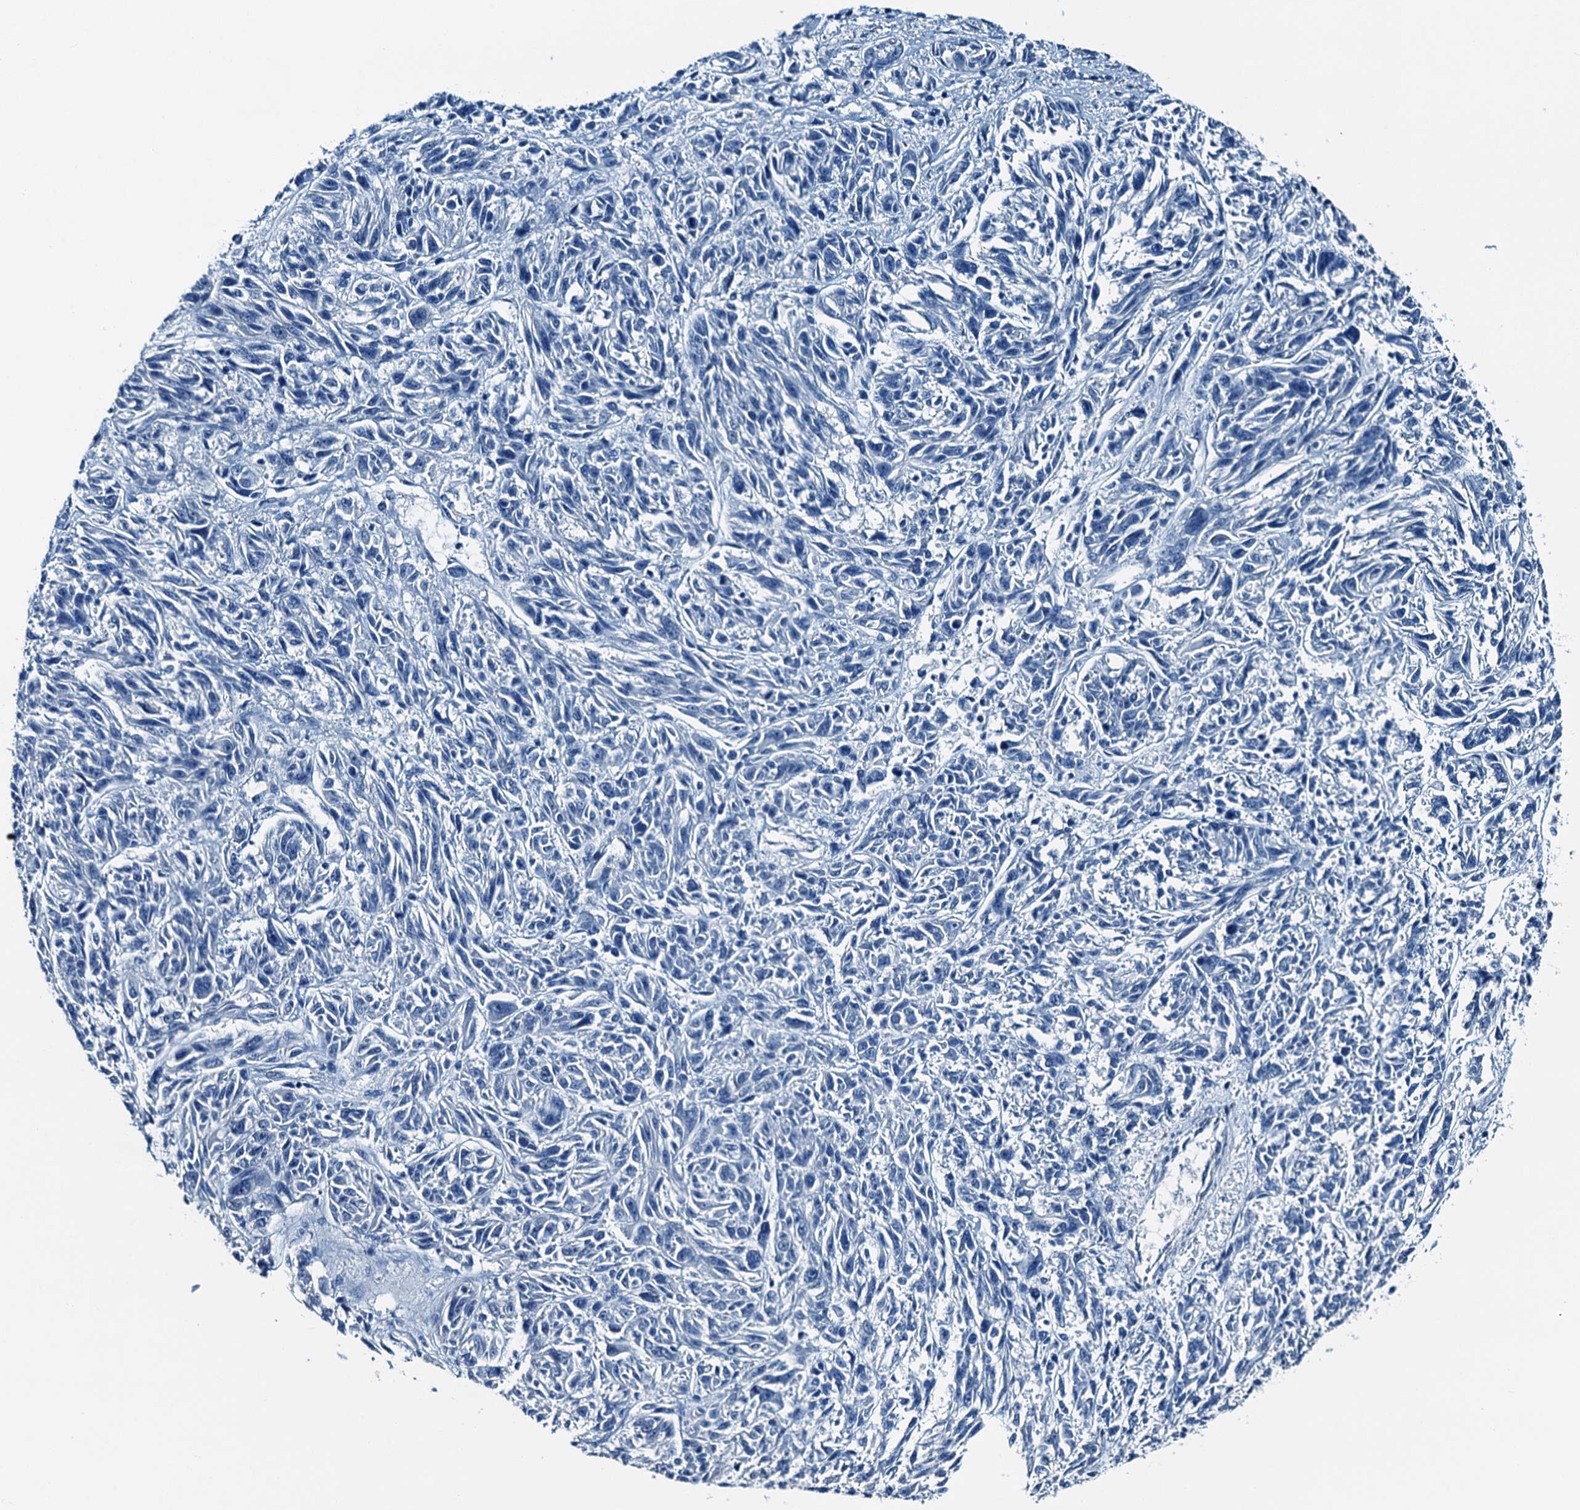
{"staining": {"intensity": "negative", "quantity": "none", "location": "none"}, "tissue": "melanoma", "cell_type": "Tumor cells", "image_type": "cancer", "snomed": [{"axis": "morphology", "description": "Malignant melanoma, NOS"}, {"axis": "topography", "description": "Skin"}], "caption": "This histopathology image is of malignant melanoma stained with immunohistochemistry (IHC) to label a protein in brown with the nuclei are counter-stained blue. There is no positivity in tumor cells.", "gene": "RAB3IL1", "patient": {"sex": "male", "age": 53}}